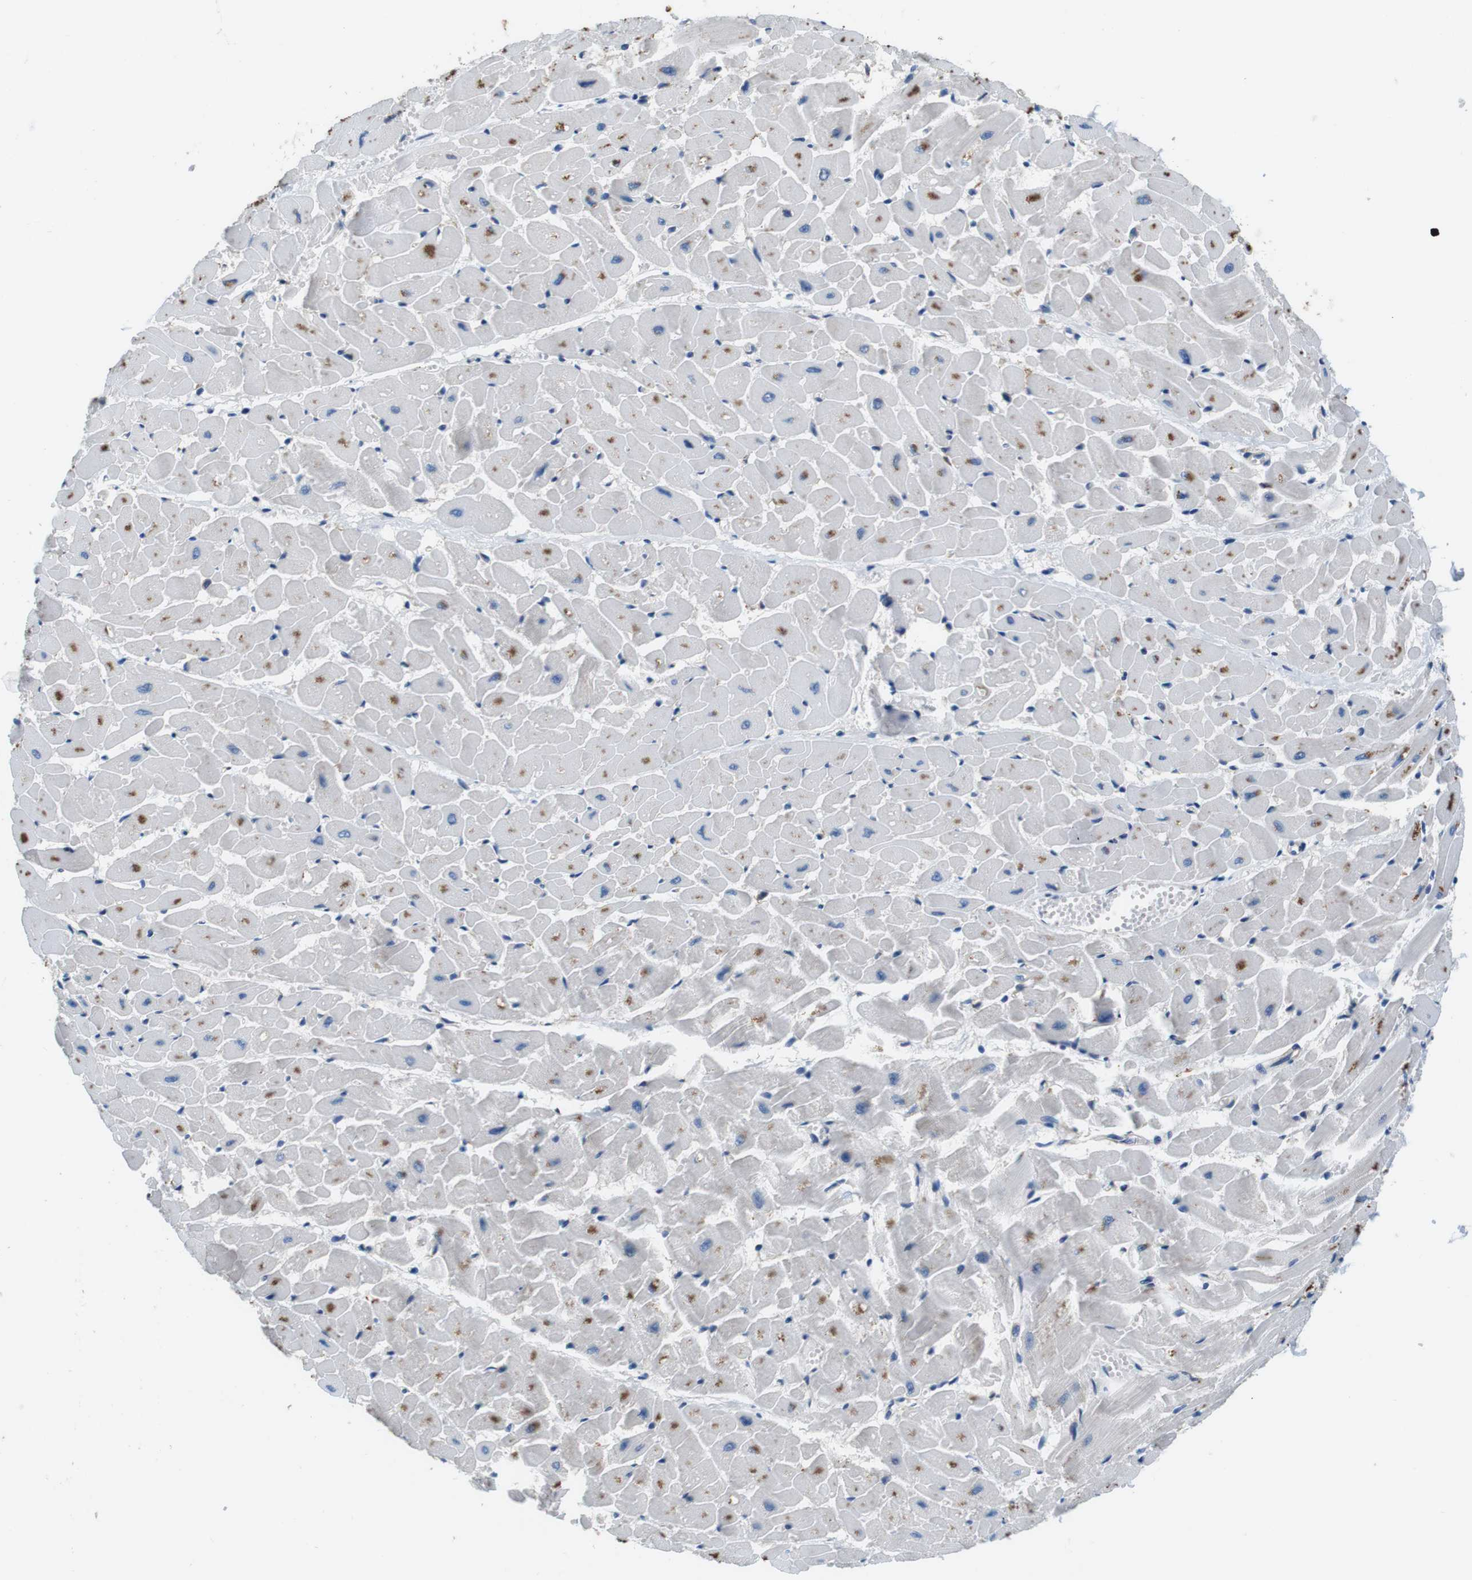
{"staining": {"intensity": "weak", "quantity": "<25%", "location": "cytoplasmic/membranous"}, "tissue": "heart muscle", "cell_type": "Cardiomyocytes", "image_type": "normal", "snomed": [{"axis": "morphology", "description": "Normal tissue, NOS"}, {"axis": "topography", "description": "Heart"}], "caption": "Image shows no protein expression in cardiomyocytes of normal heart muscle. (DAB (3,3'-diaminobenzidine) immunohistochemistry (IHC), high magnification).", "gene": "DENND4C", "patient": {"sex": "female", "age": 19}}